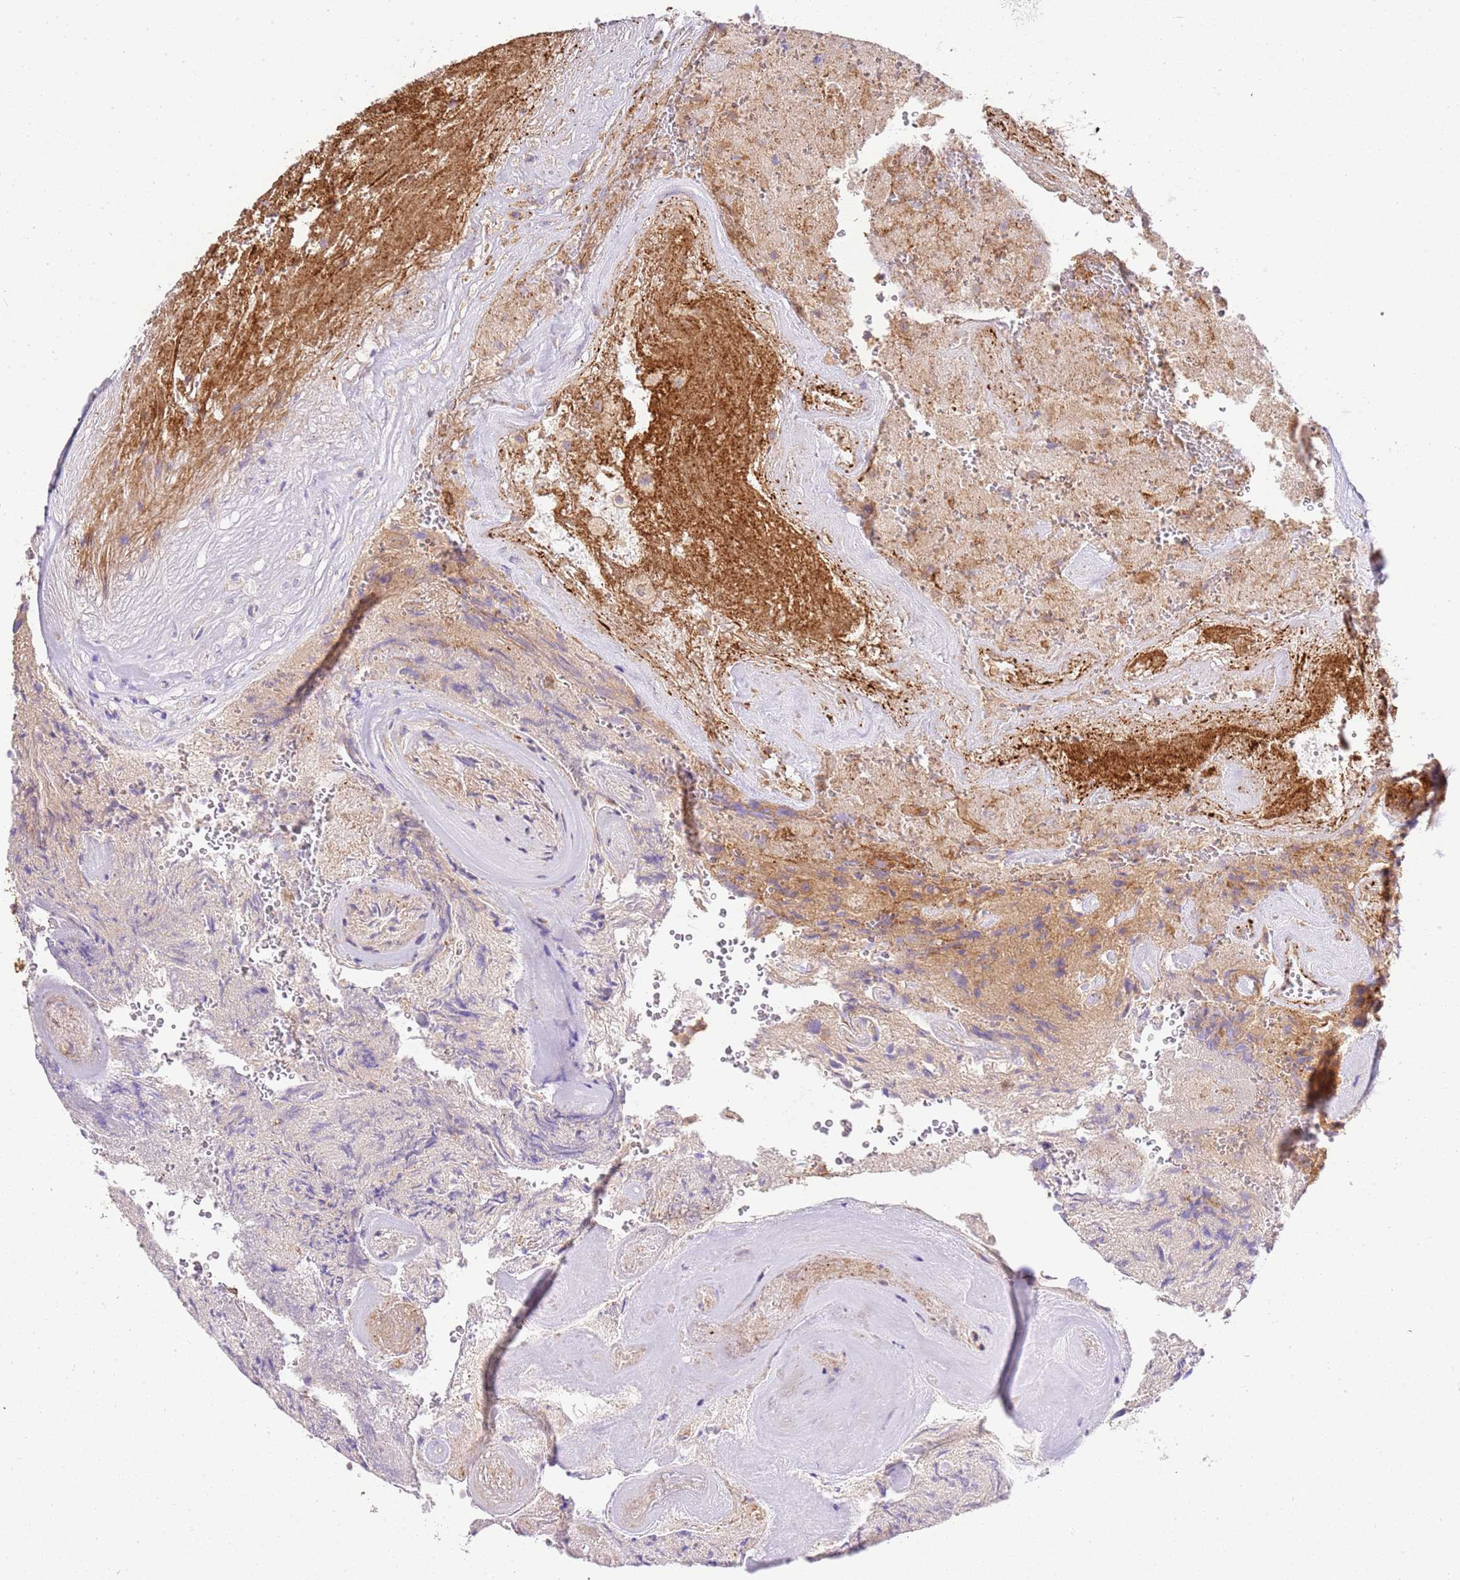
{"staining": {"intensity": "negative", "quantity": "none", "location": "none"}, "tissue": "glioma", "cell_type": "Tumor cells", "image_type": "cancer", "snomed": [{"axis": "morphology", "description": "Normal tissue, NOS"}, {"axis": "morphology", "description": "Glioma, malignant, High grade"}, {"axis": "topography", "description": "Cerebral cortex"}], "caption": "Glioma was stained to show a protein in brown. There is no significant positivity in tumor cells.", "gene": "EFCAB8", "patient": {"sex": "male", "age": 56}}